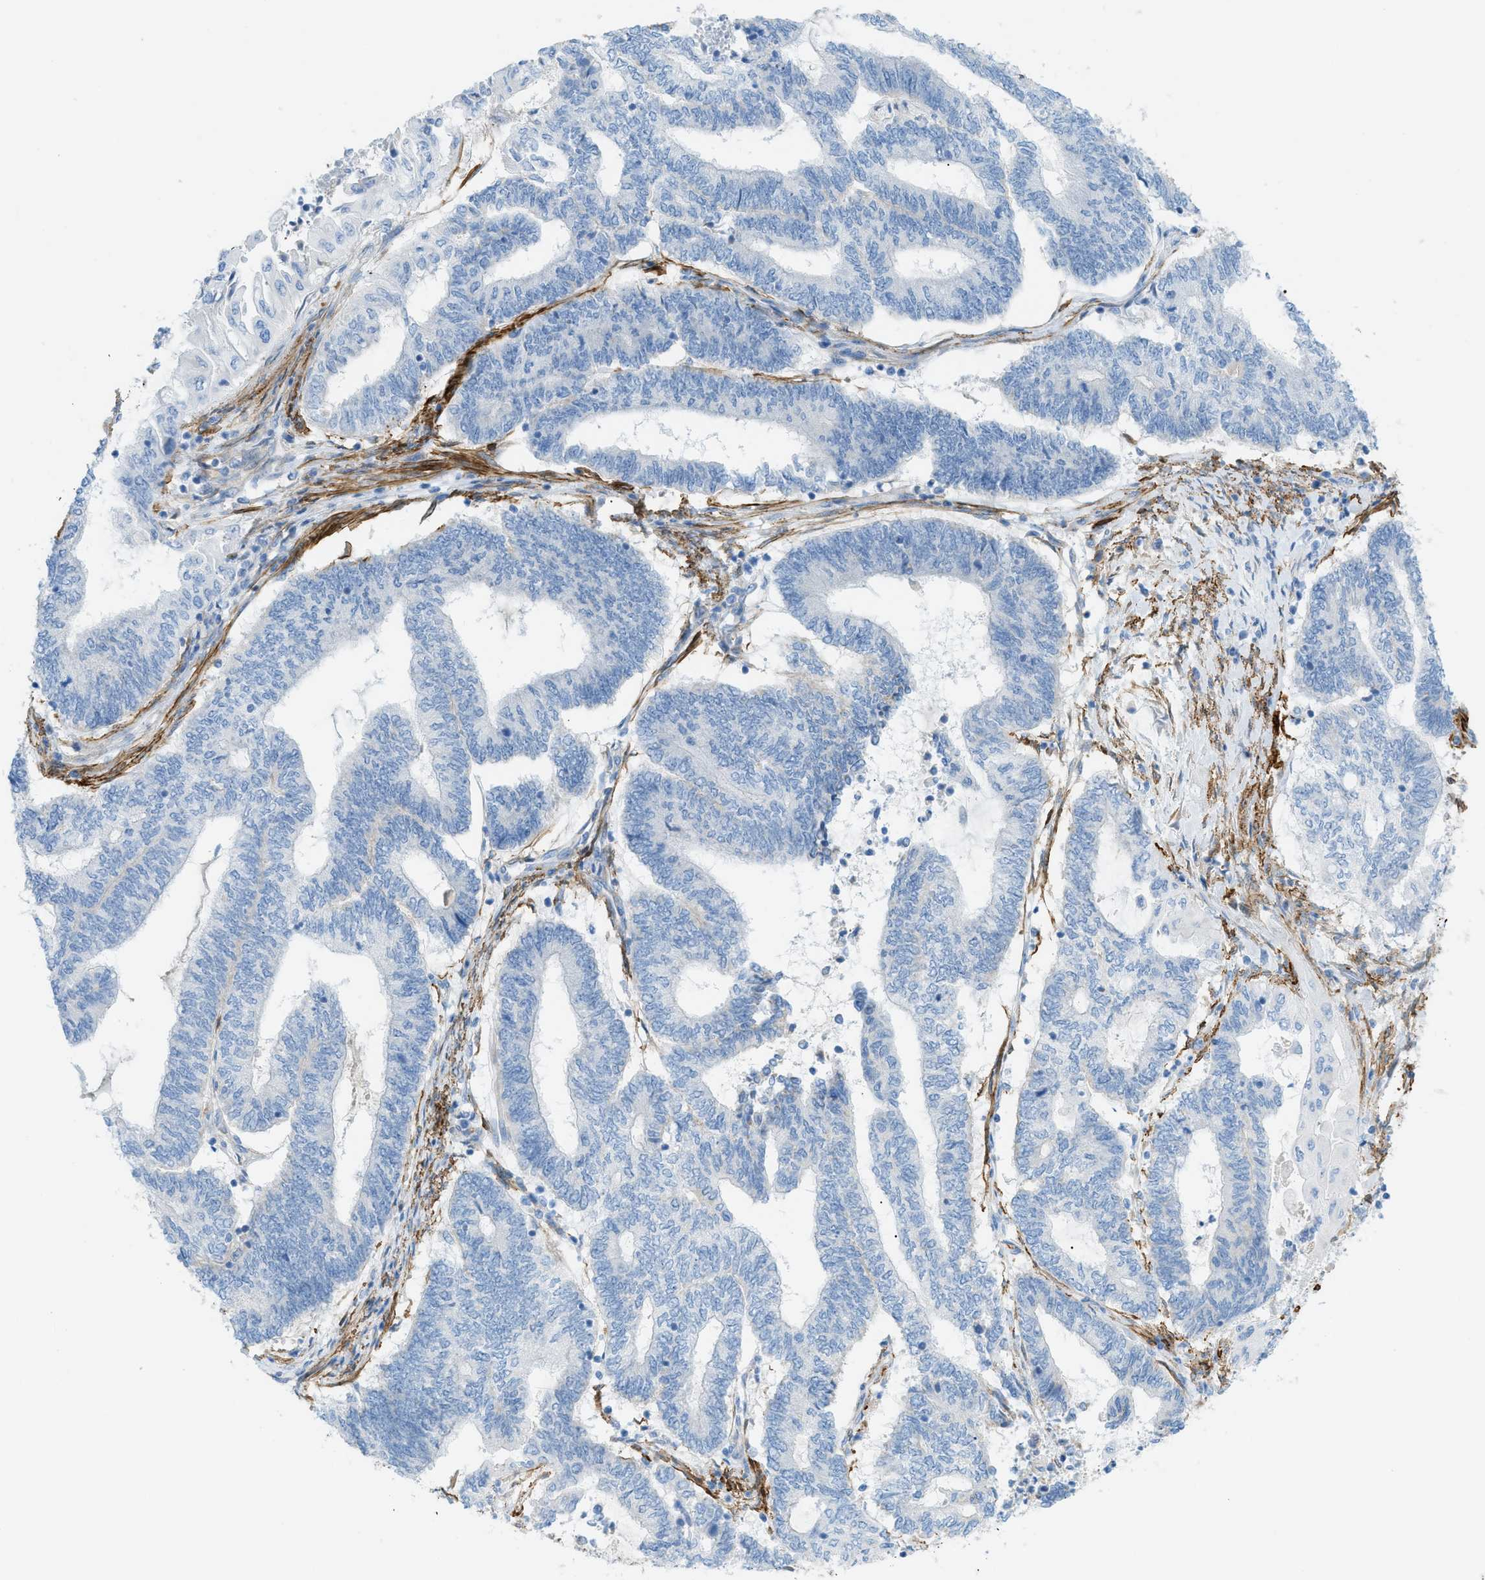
{"staining": {"intensity": "negative", "quantity": "none", "location": "none"}, "tissue": "endometrial cancer", "cell_type": "Tumor cells", "image_type": "cancer", "snomed": [{"axis": "morphology", "description": "Adenocarcinoma, NOS"}, {"axis": "topography", "description": "Uterus"}, {"axis": "topography", "description": "Endometrium"}], "caption": "This is an immunohistochemistry micrograph of human endometrial adenocarcinoma. There is no positivity in tumor cells.", "gene": "MYH11", "patient": {"sex": "female", "age": 70}}